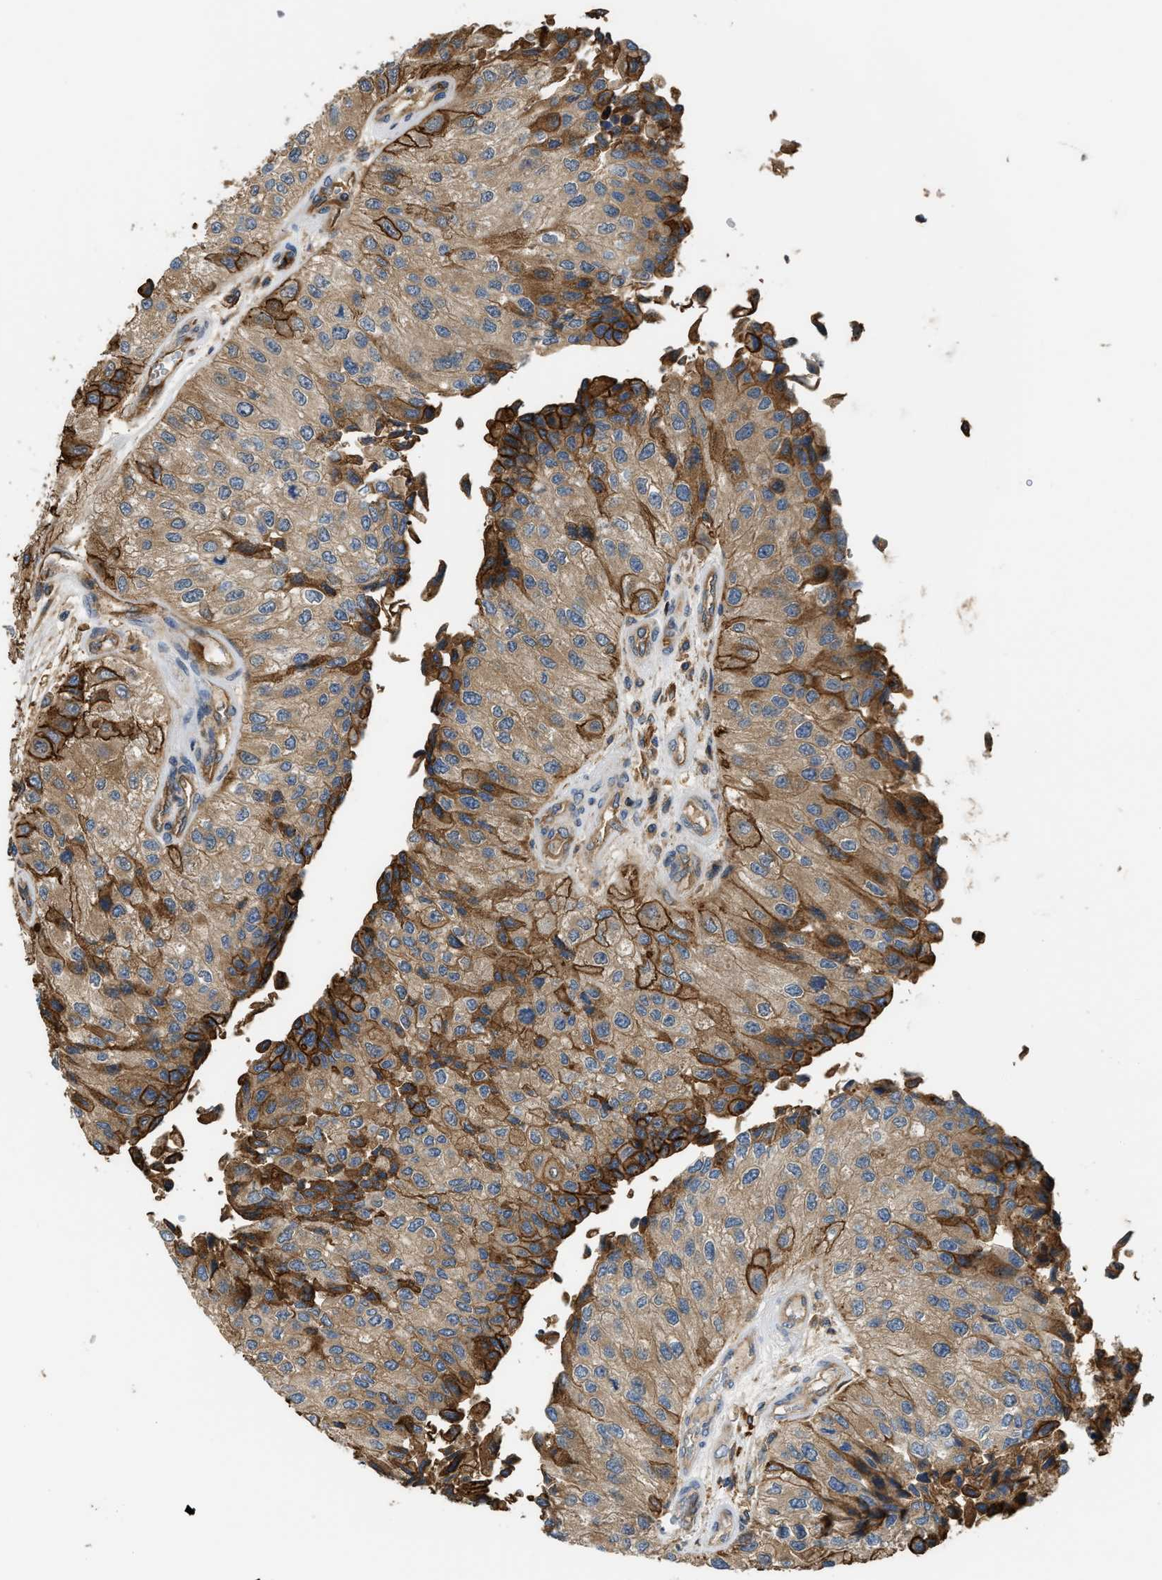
{"staining": {"intensity": "strong", "quantity": ">75%", "location": "cytoplasmic/membranous"}, "tissue": "urothelial cancer", "cell_type": "Tumor cells", "image_type": "cancer", "snomed": [{"axis": "morphology", "description": "Urothelial carcinoma, High grade"}, {"axis": "topography", "description": "Kidney"}, {"axis": "topography", "description": "Urinary bladder"}], "caption": "There is high levels of strong cytoplasmic/membranous staining in tumor cells of urothelial carcinoma (high-grade), as demonstrated by immunohistochemical staining (brown color).", "gene": "DDHD2", "patient": {"sex": "male", "age": 77}}